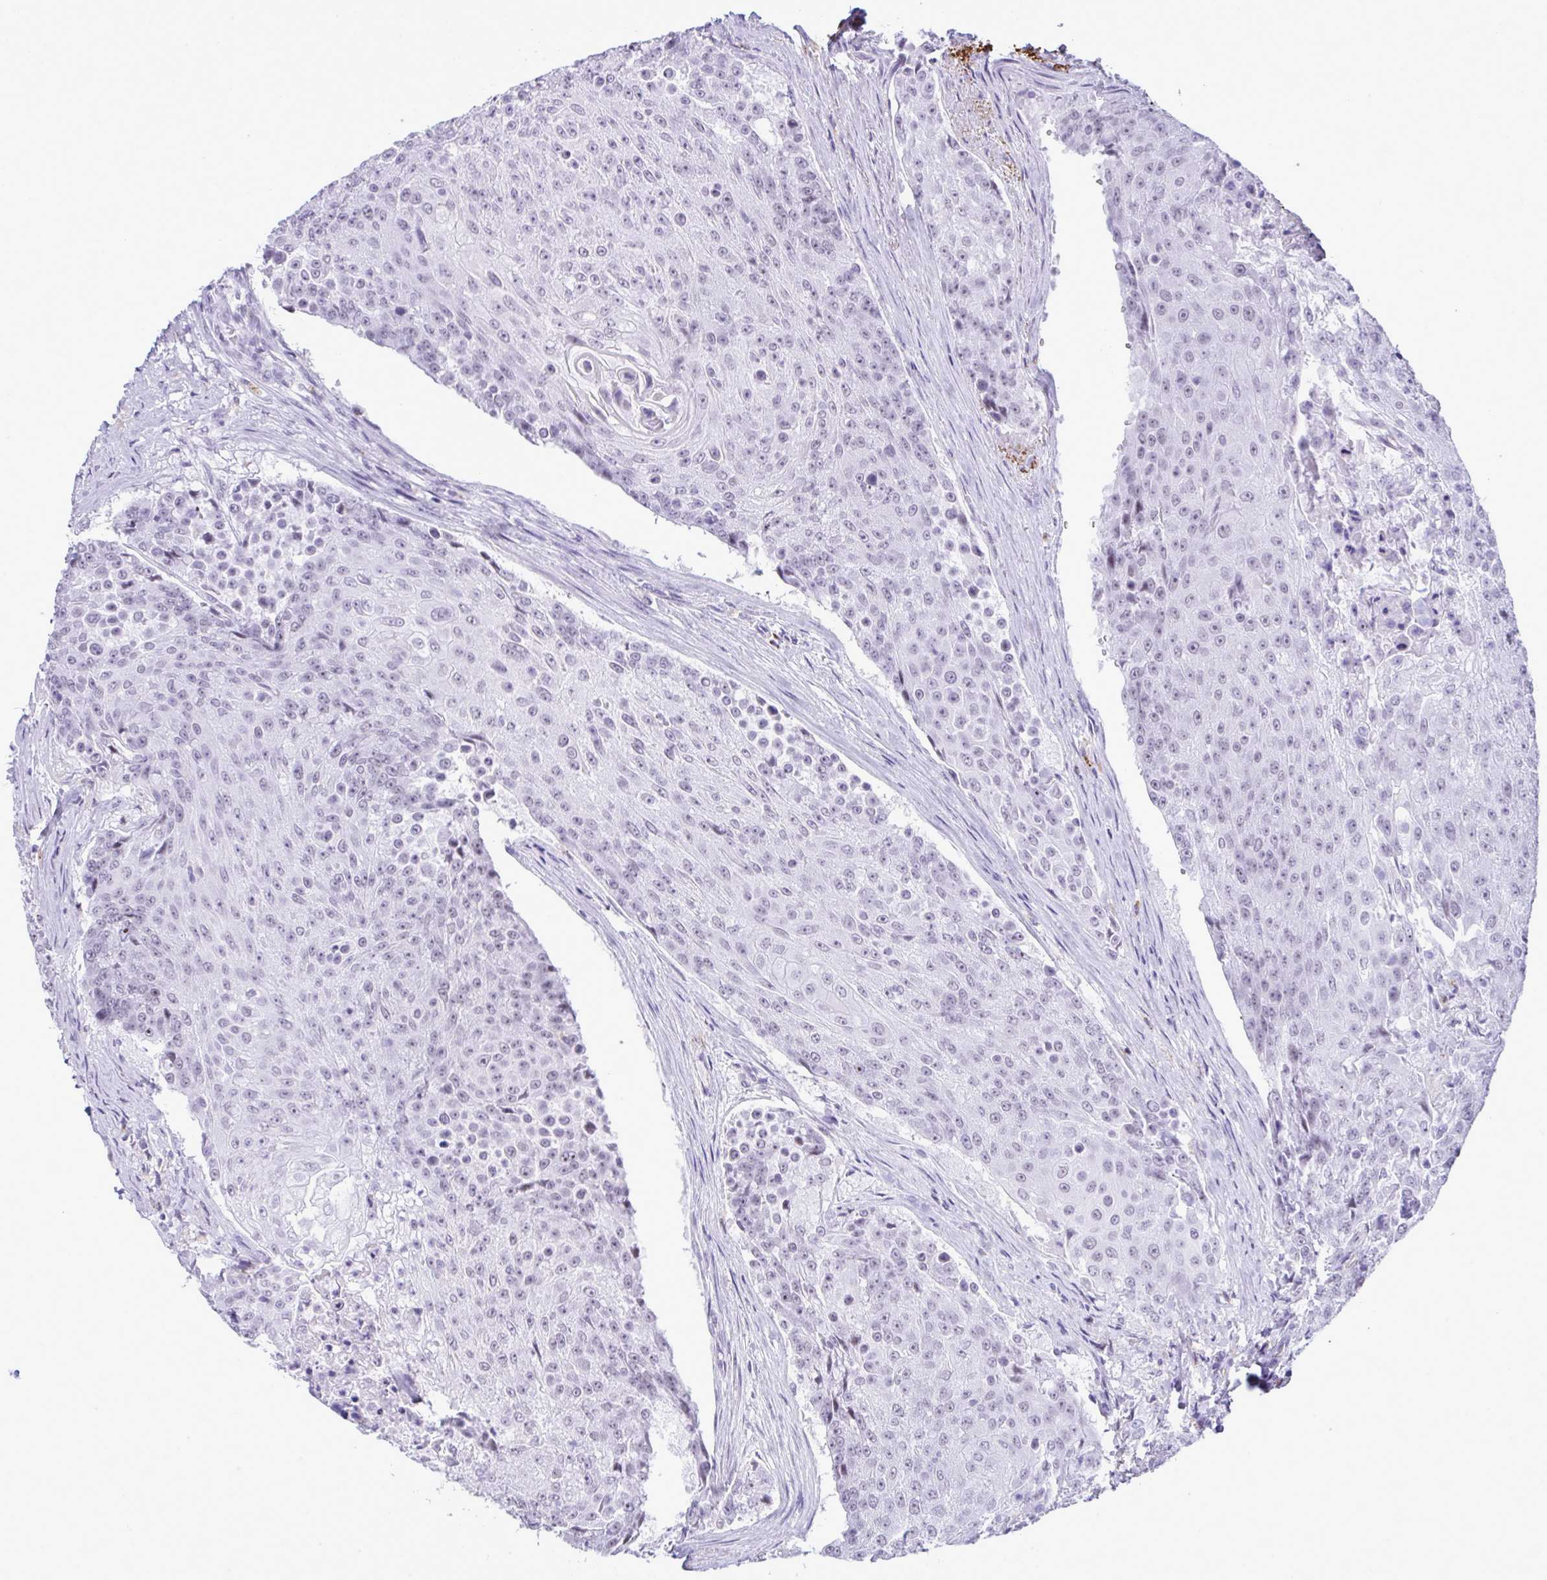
{"staining": {"intensity": "negative", "quantity": "none", "location": "none"}, "tissue": "urothelial cancer", "cell_type": "Tumor cells", "image_type": "cancer", "snomed": [{"axis": "morphology", "description": "Urothelial carcinoma, High grade"}, {"axis": "topography", "description": "Urinary bladder"}], "caption": "This is an immunohistochemistry (IHC) histopathology image of urothelial cancer. There is no expression in tumor cells.", "gene": "ELN", "patient": {"sex": "female", "age": 63}}